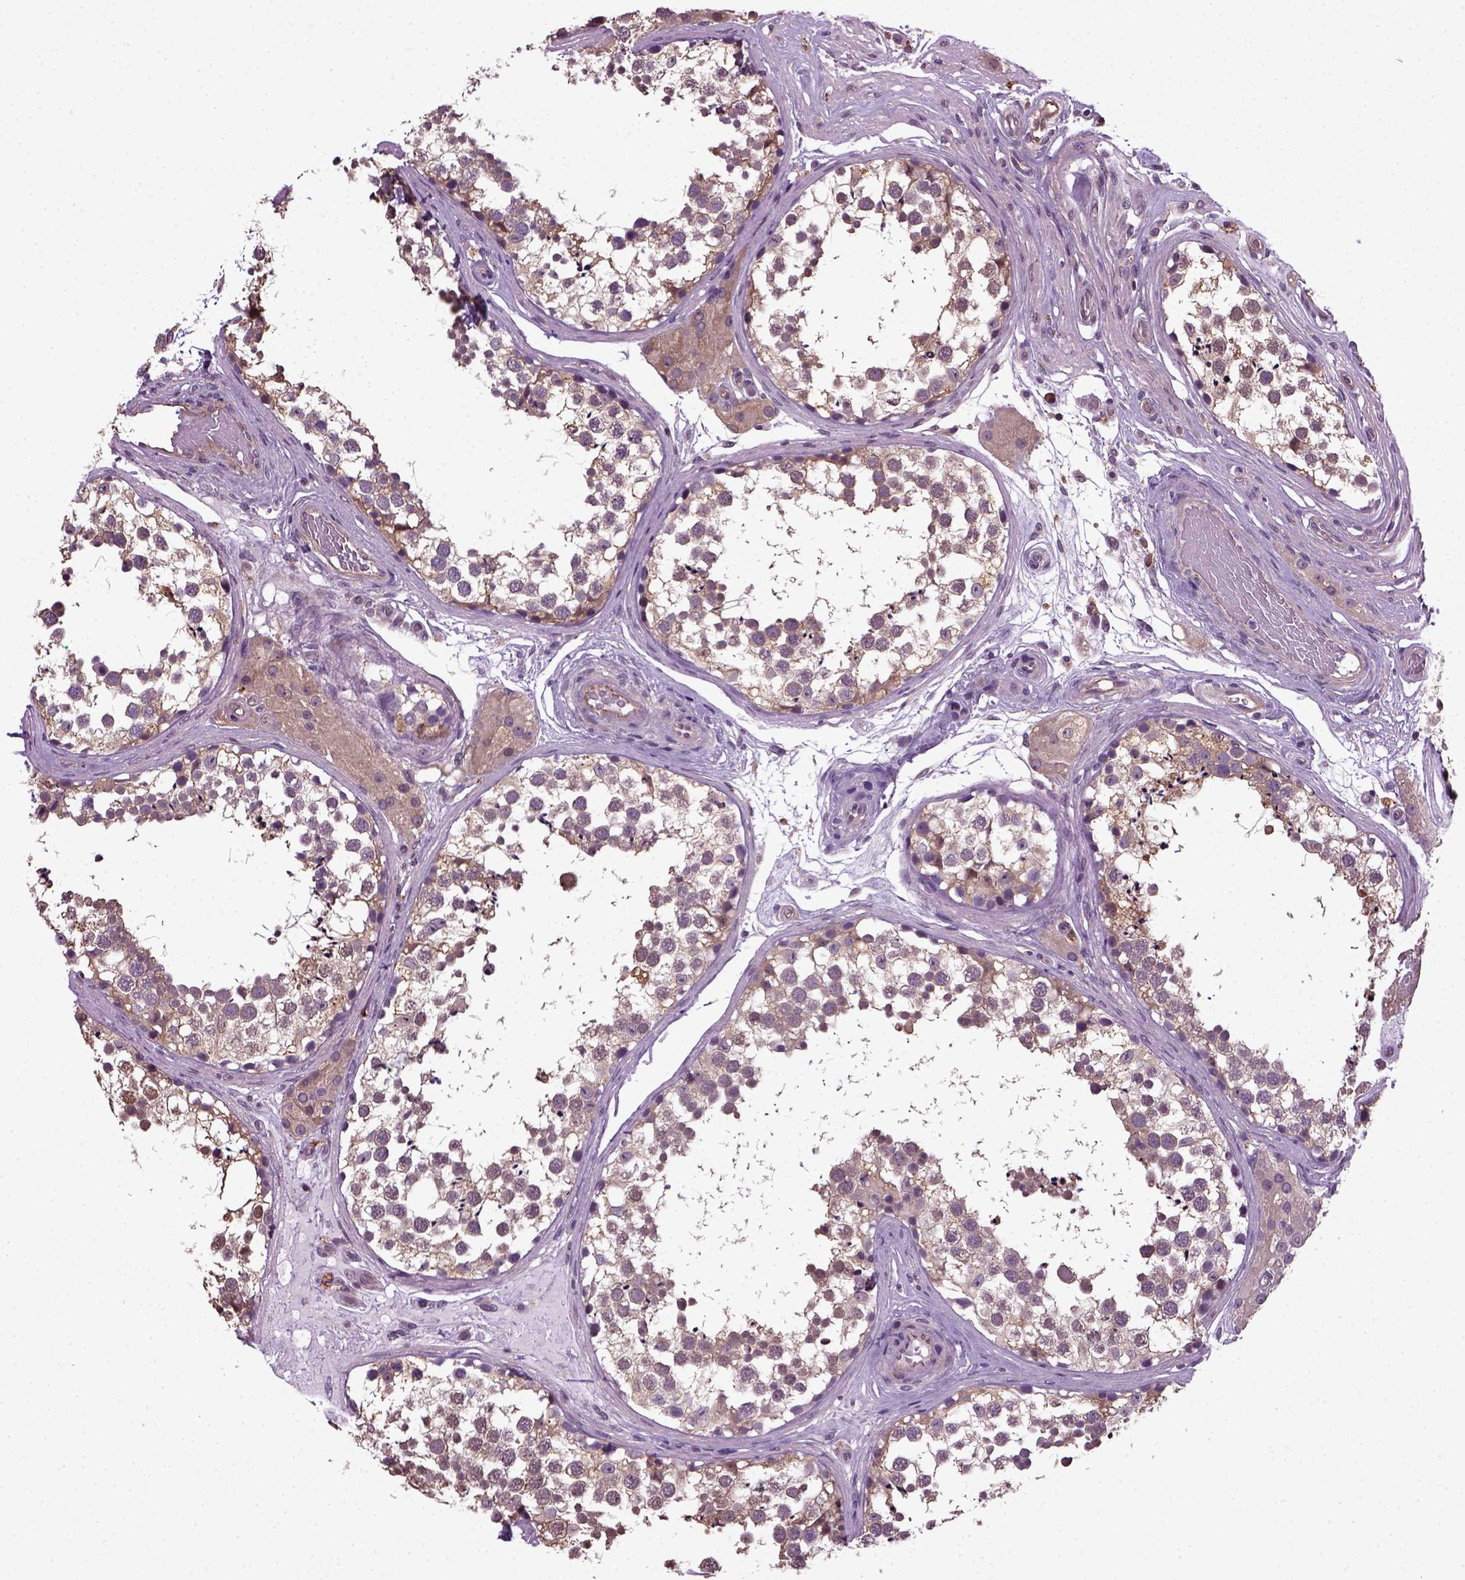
{"staining": {"intensity": "weak", "quantity": "25%-75%", "location": "cytoplasmic/membranous"}, "tissue": "testis", "cell_type": "Cells in seminiferous ducts", "image_type": "normal", "snomed": [{"axis": "morphology", "description": "Normal tissue, NOS"}, {"axis": "morphology", "description": "Seminoma, NOS"}, {"axis": "topography", "description": "Testis"}], "caption": "Immunohistochemistry (DAB (3,3'-diaminobenzidine)) staining of unremarkable testis displays weak cytoplasmic/membranous protein positivity in approximately 25%-75% of cells in seminiferous ducts.", "gene": "TPRG1", "patient": {"sex": "male", "age": 65}}